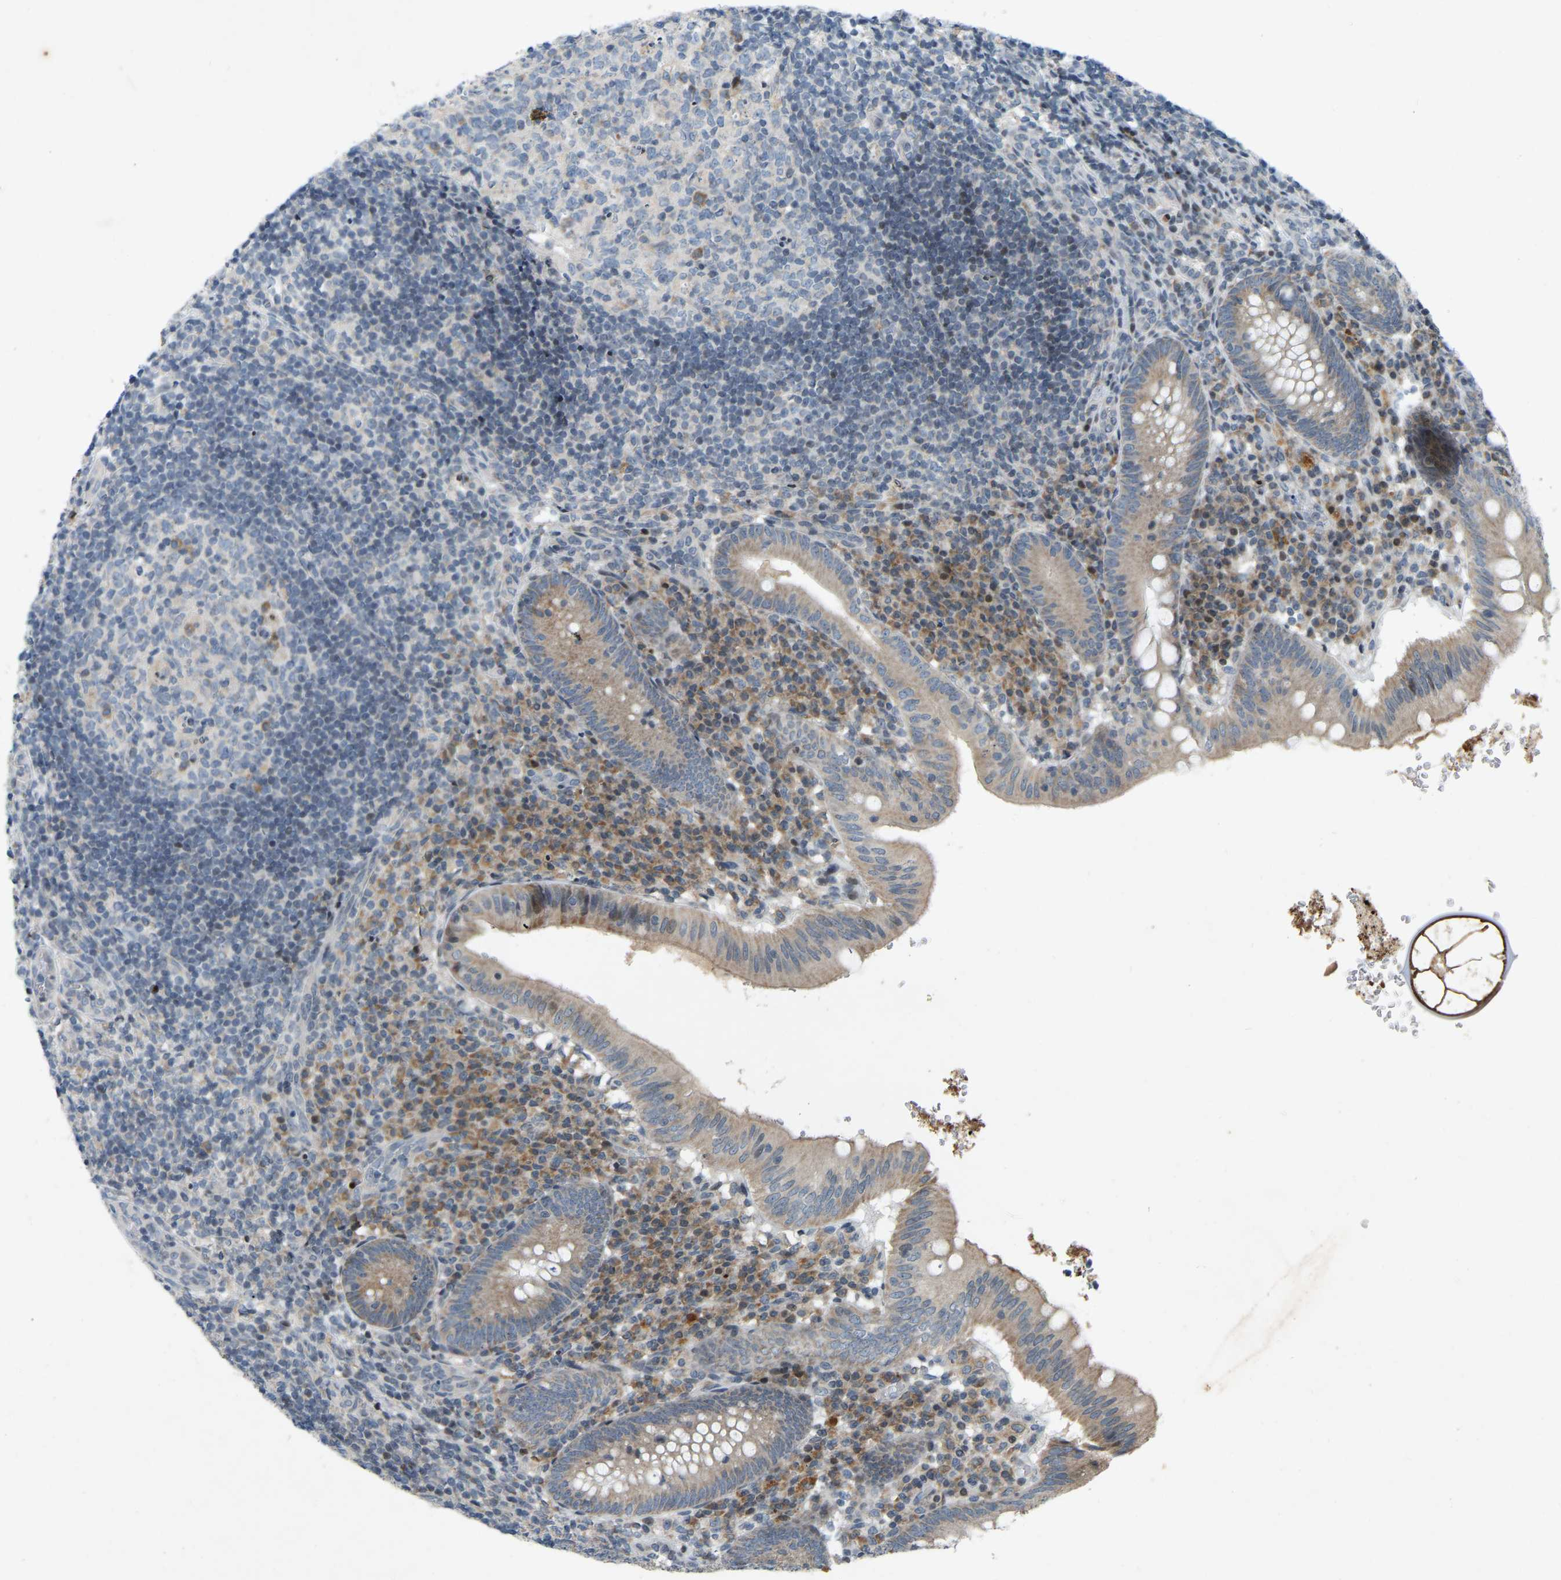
{"staining": {"intensity": "weak", "quantity": ">75%", "location": "cytoplasmic/membranous"}, "tissue": "appendix", "cell_type": "Glandular cells", "image_type": "normal", "snomed": [{"axis": "morphology", "description": "Normal tissue, NOS"}, {"axis": "topography", "description": "Appendix"}], "caption": "Benign appendix reveals weak cytoplasmic/membranous expression in approximately >75% of glandular cells.", "gene": "ENSG00000283765", "patient": {"sex": "male", "age": 8}}